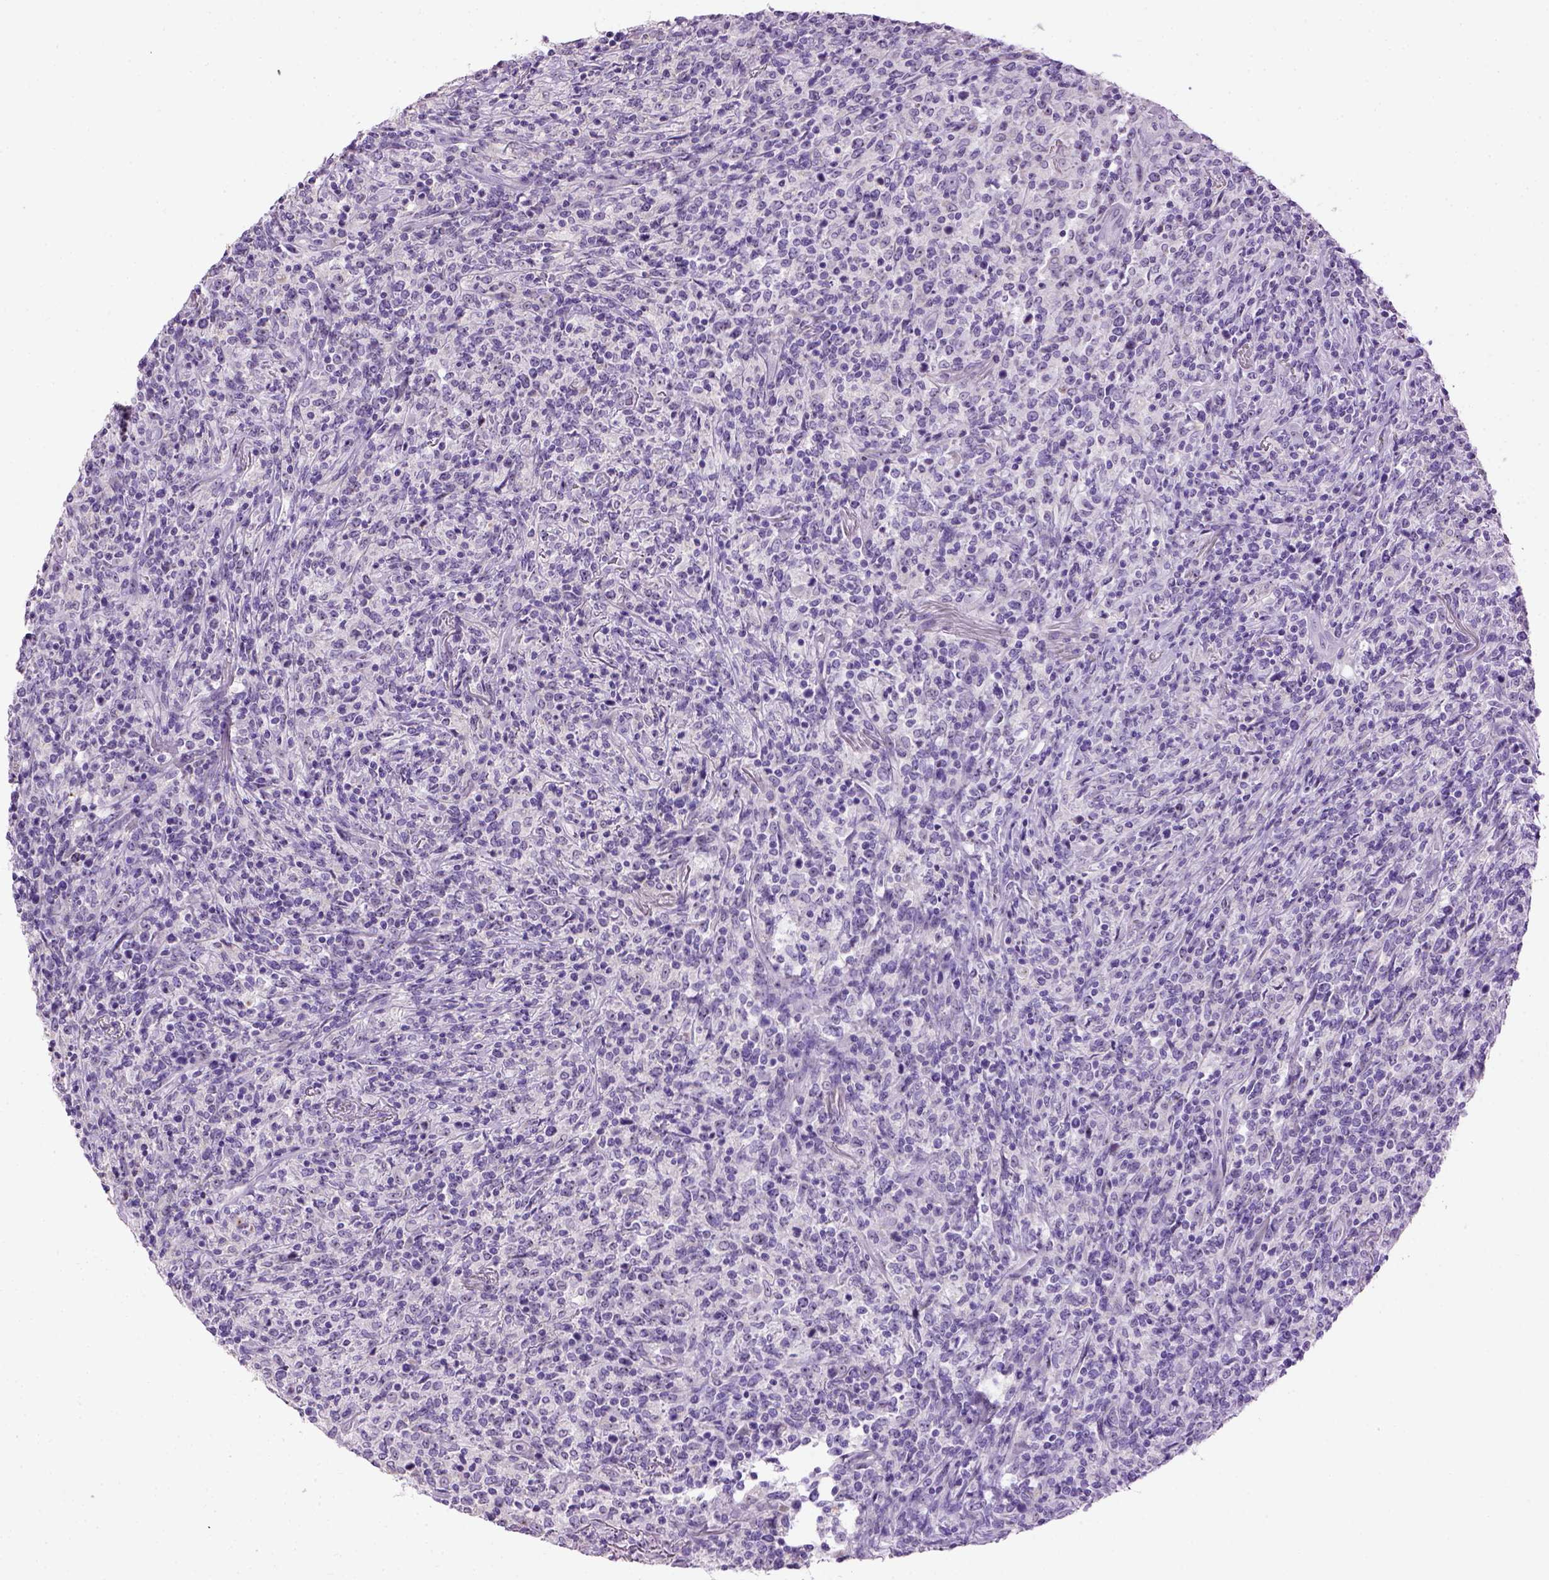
{"staining": {"intensity": "negative", "quantity": "none", "location": "none"}, "tissue": "lymphoma", "cell_type": "Tumor cells", "image_type": "cancer", "snomed": [{"axis": "morphology", "description": "Malignant lymphoma, non-Hodgkin's type, High grade"}, {"axis": "topography", "description": "Lung"}], "caption": "A high-resolution histopathology image shows IHC staining of high-grade malignant lymphoma, non-Hodgkin's type, which shows no significant expression in tumor cells.", "gene": "UTP4", "patient": {"sex": "male", "age": 79}}